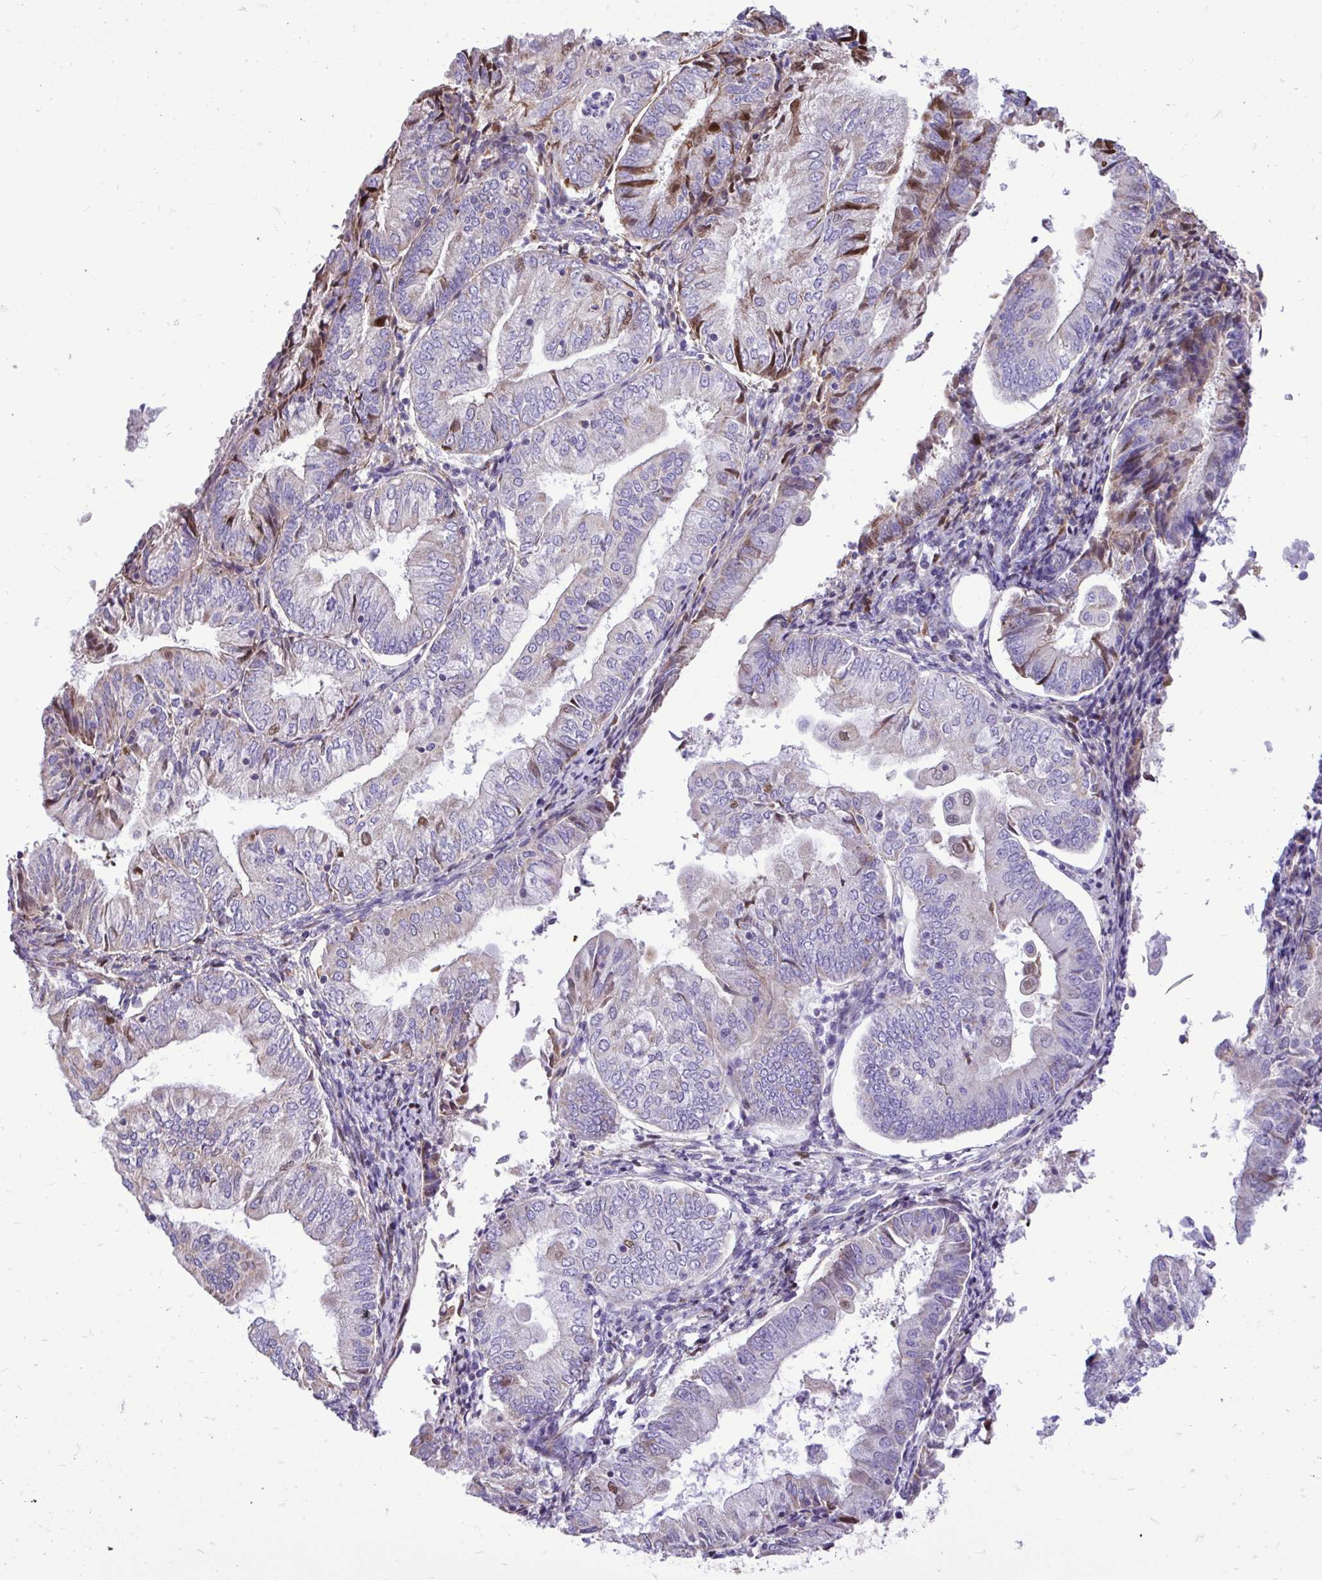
{"staining": {"intensity": "moderate", "quantity": "25%-75%", "location": "cytoplasmic/membranous"}, "tissue": "endometrial cancer", "cell_type": "Tumor cells", "image_type": "cancer", "snomed": [{"axis": "morphology", "description": "Adenocarcinoma, NOS"}, {"axis": "topography", "description": "Endometrium"}], "caption": "Immunohistochemistry staining of endometrial adenocarcinoma, which displays medium levels of moderate cytoplasmic/membranous positivity in about 25%-75% of tumor cells indicating moderate cytoplasmic/membranous protein positivity. The staining was performed using DAB (brown) for protein detection and nuclei were counterstained in hematoxylin (blue).", "gene": "ATP13A2", "patient": {"sex": "female", "age": 55}}